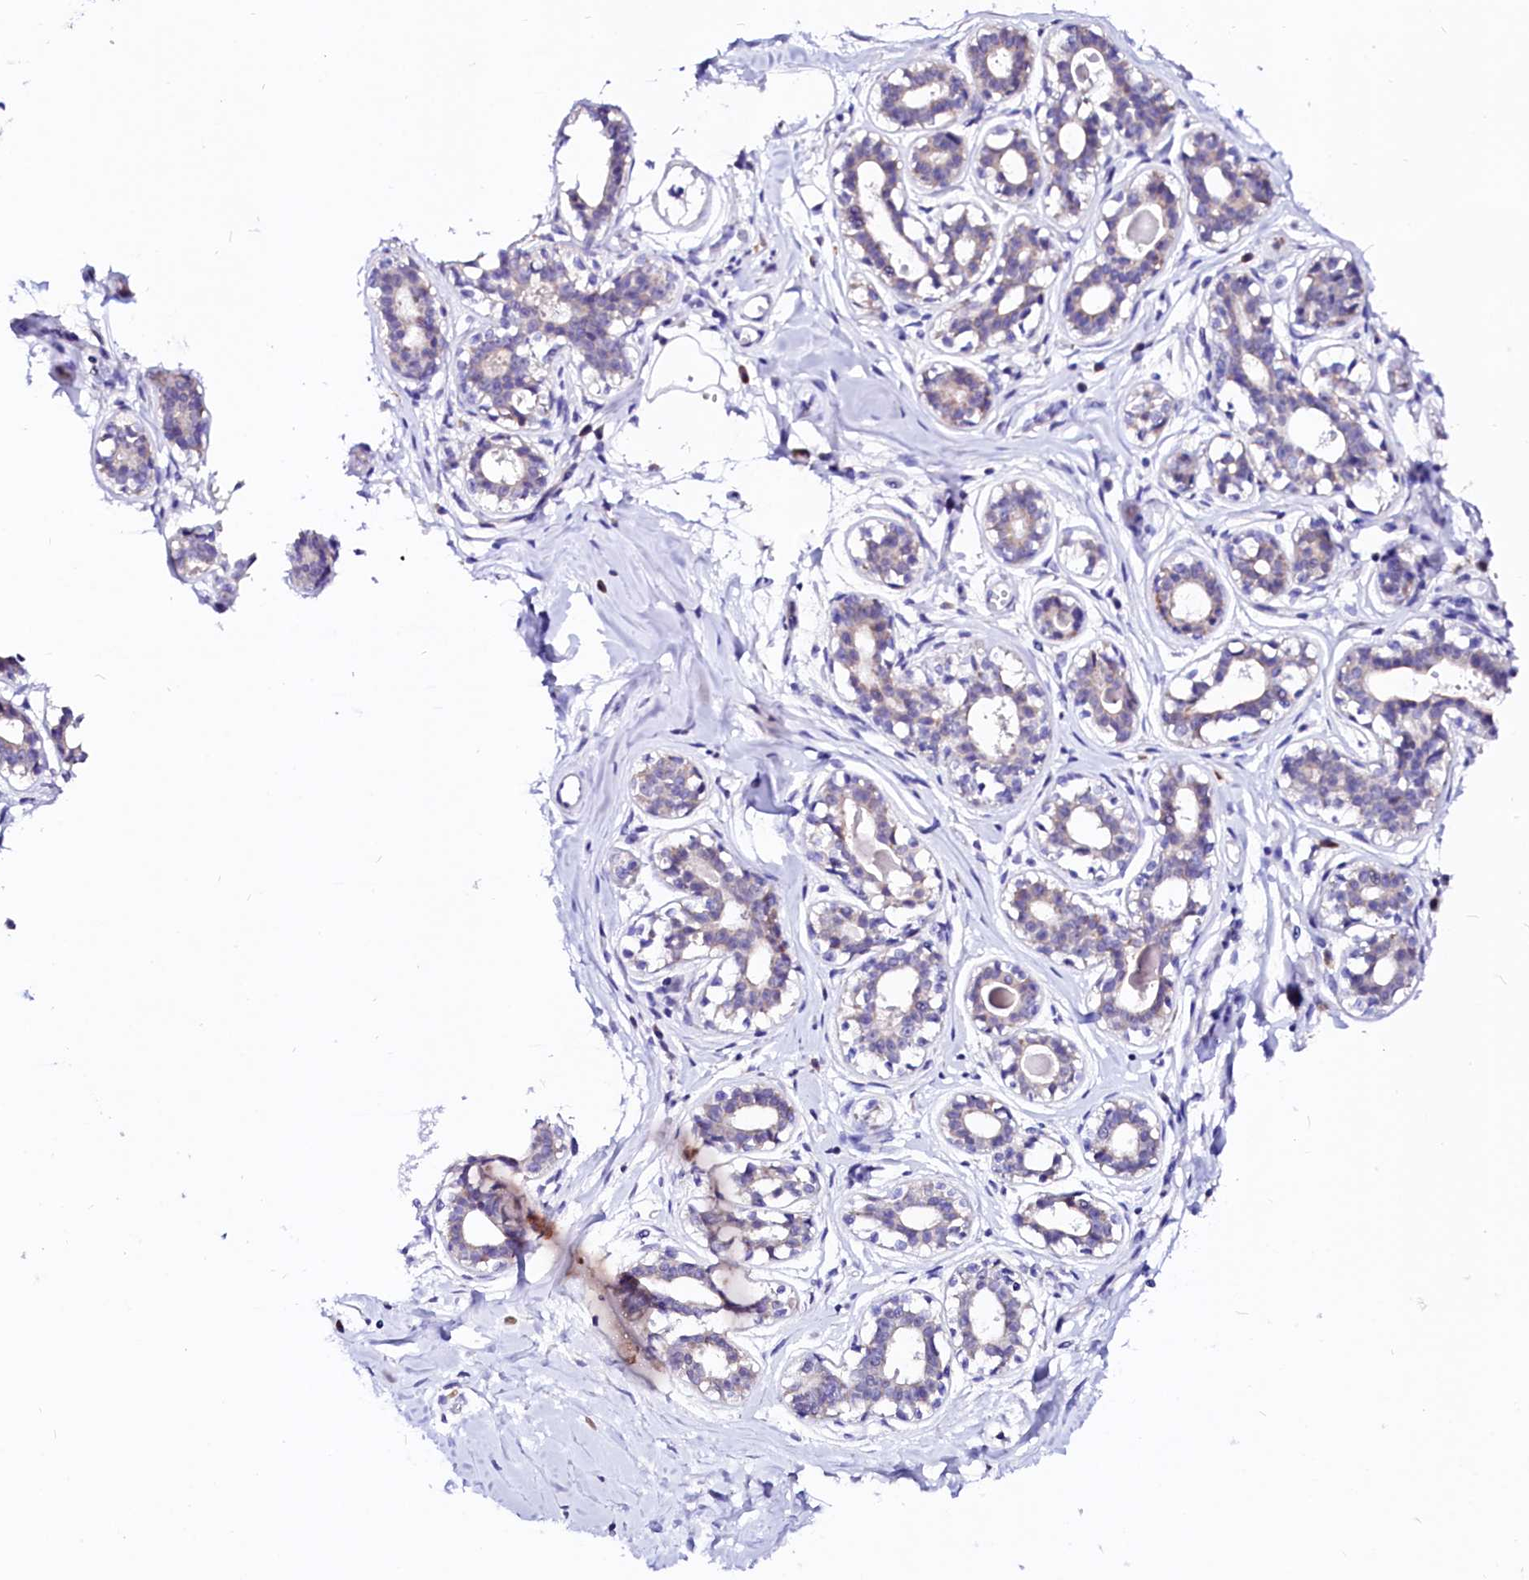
{"staining": {"intensity": "negative", "quantity": "none", "location": "none"}, "tissue": "breast", "cell_type": "Adipocytes", "image_type": "normal", "snomed": [{"axis": "morphology", "description": "Normal tissue, NOS"}, {"axis": "topography", "description": "Breast"}], "caption": "DAB immunohistochemical staining of unremarkable breast displays no significant staining in adipocytes.", "gene": "BTBD16", "patient": {"sex": "female", "age": 45}}